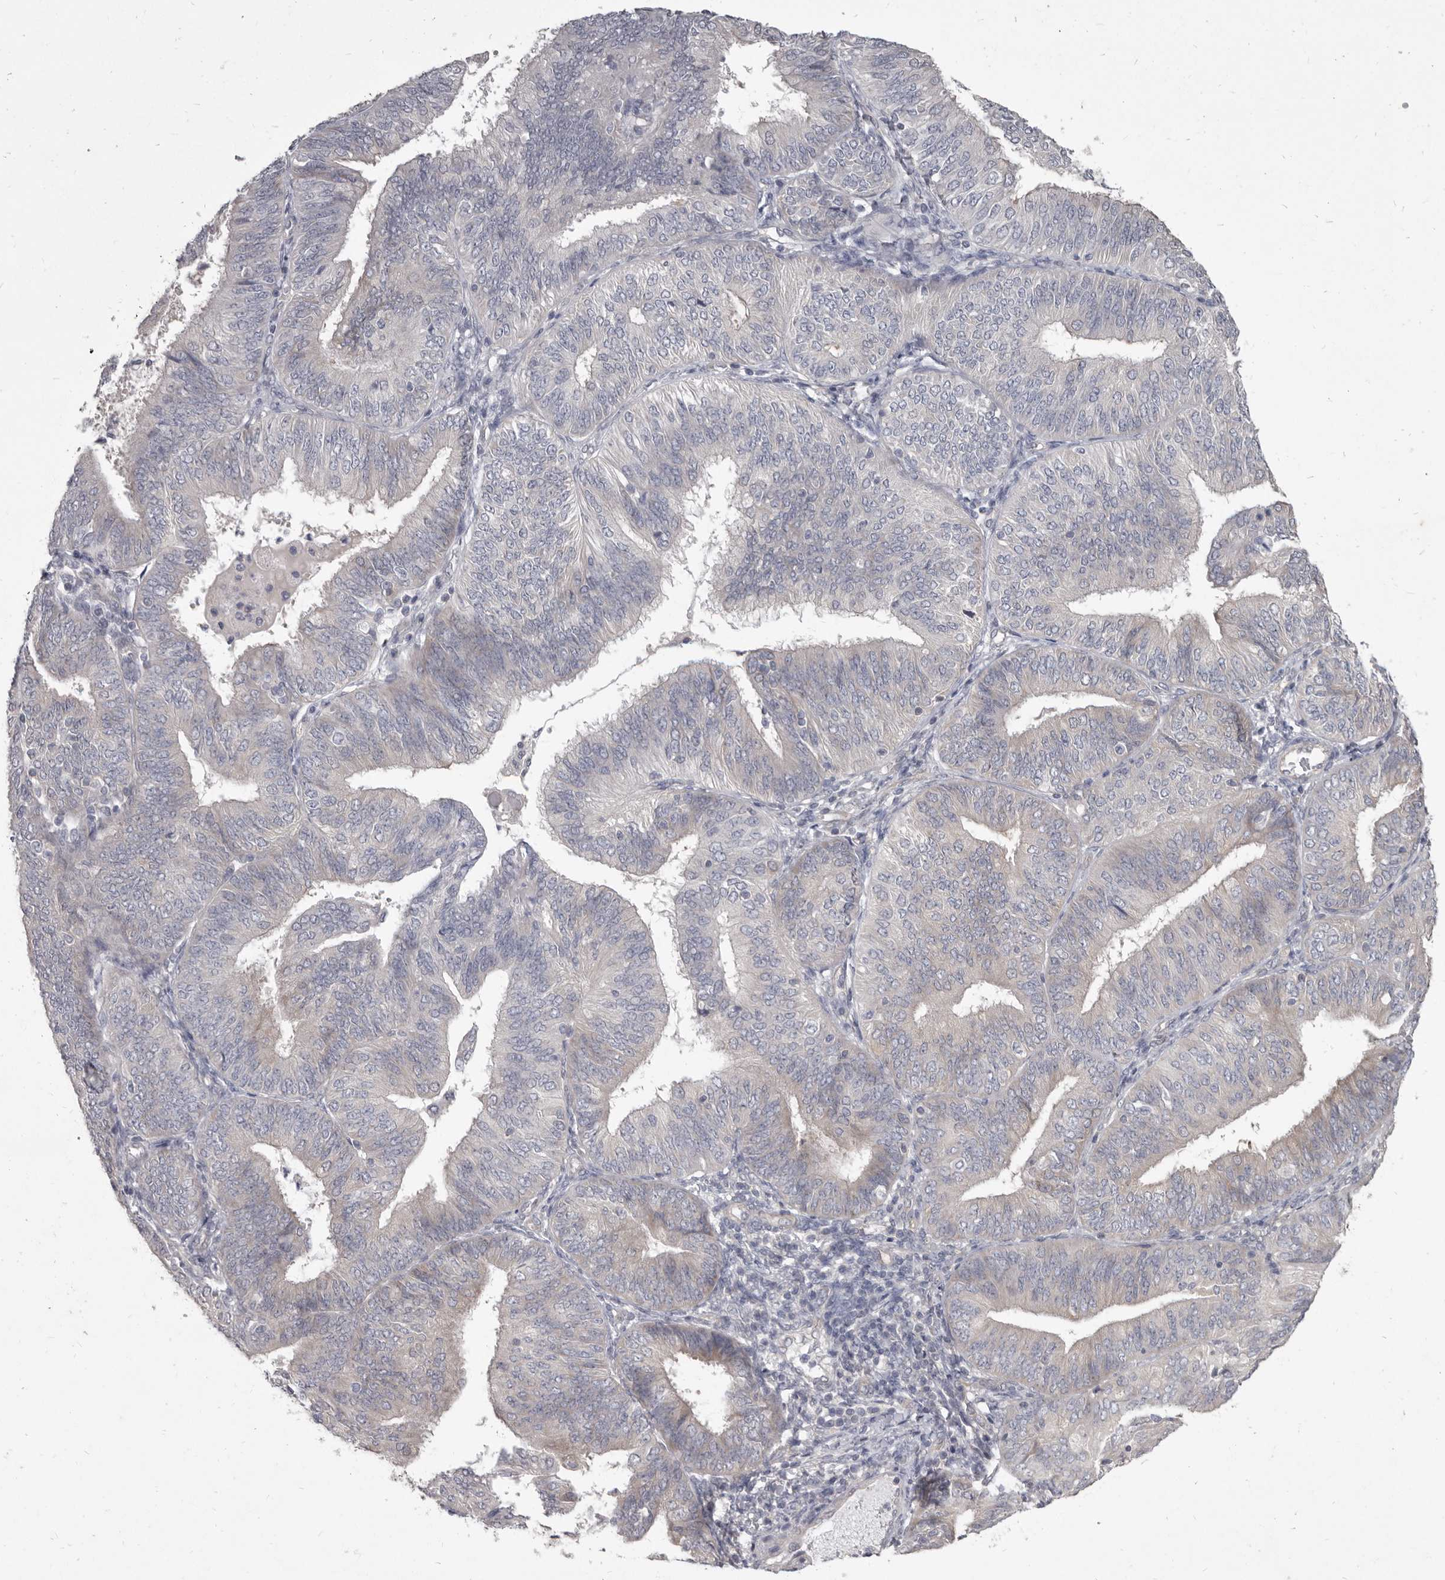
{"staining": {"intensity": "negative", "quantity": "none", "location": "none"}, "tissue": "endometrial cancer", "cell_type": "Tumor cells", "image_type": "cancer", "snomed": [{"axis": "morphology", "description": "Adenocarcinoma, NOS"}, {"axis": "topography", "description": "Endometrium"}], "caption": "IHC histopathology image of neoplastic tissue: human endometrial cancer stained with DAB shows no significant protein expression in tumor cells.", "gene": "GSK3B", "patient": {"sex": "female", "age": 58}}